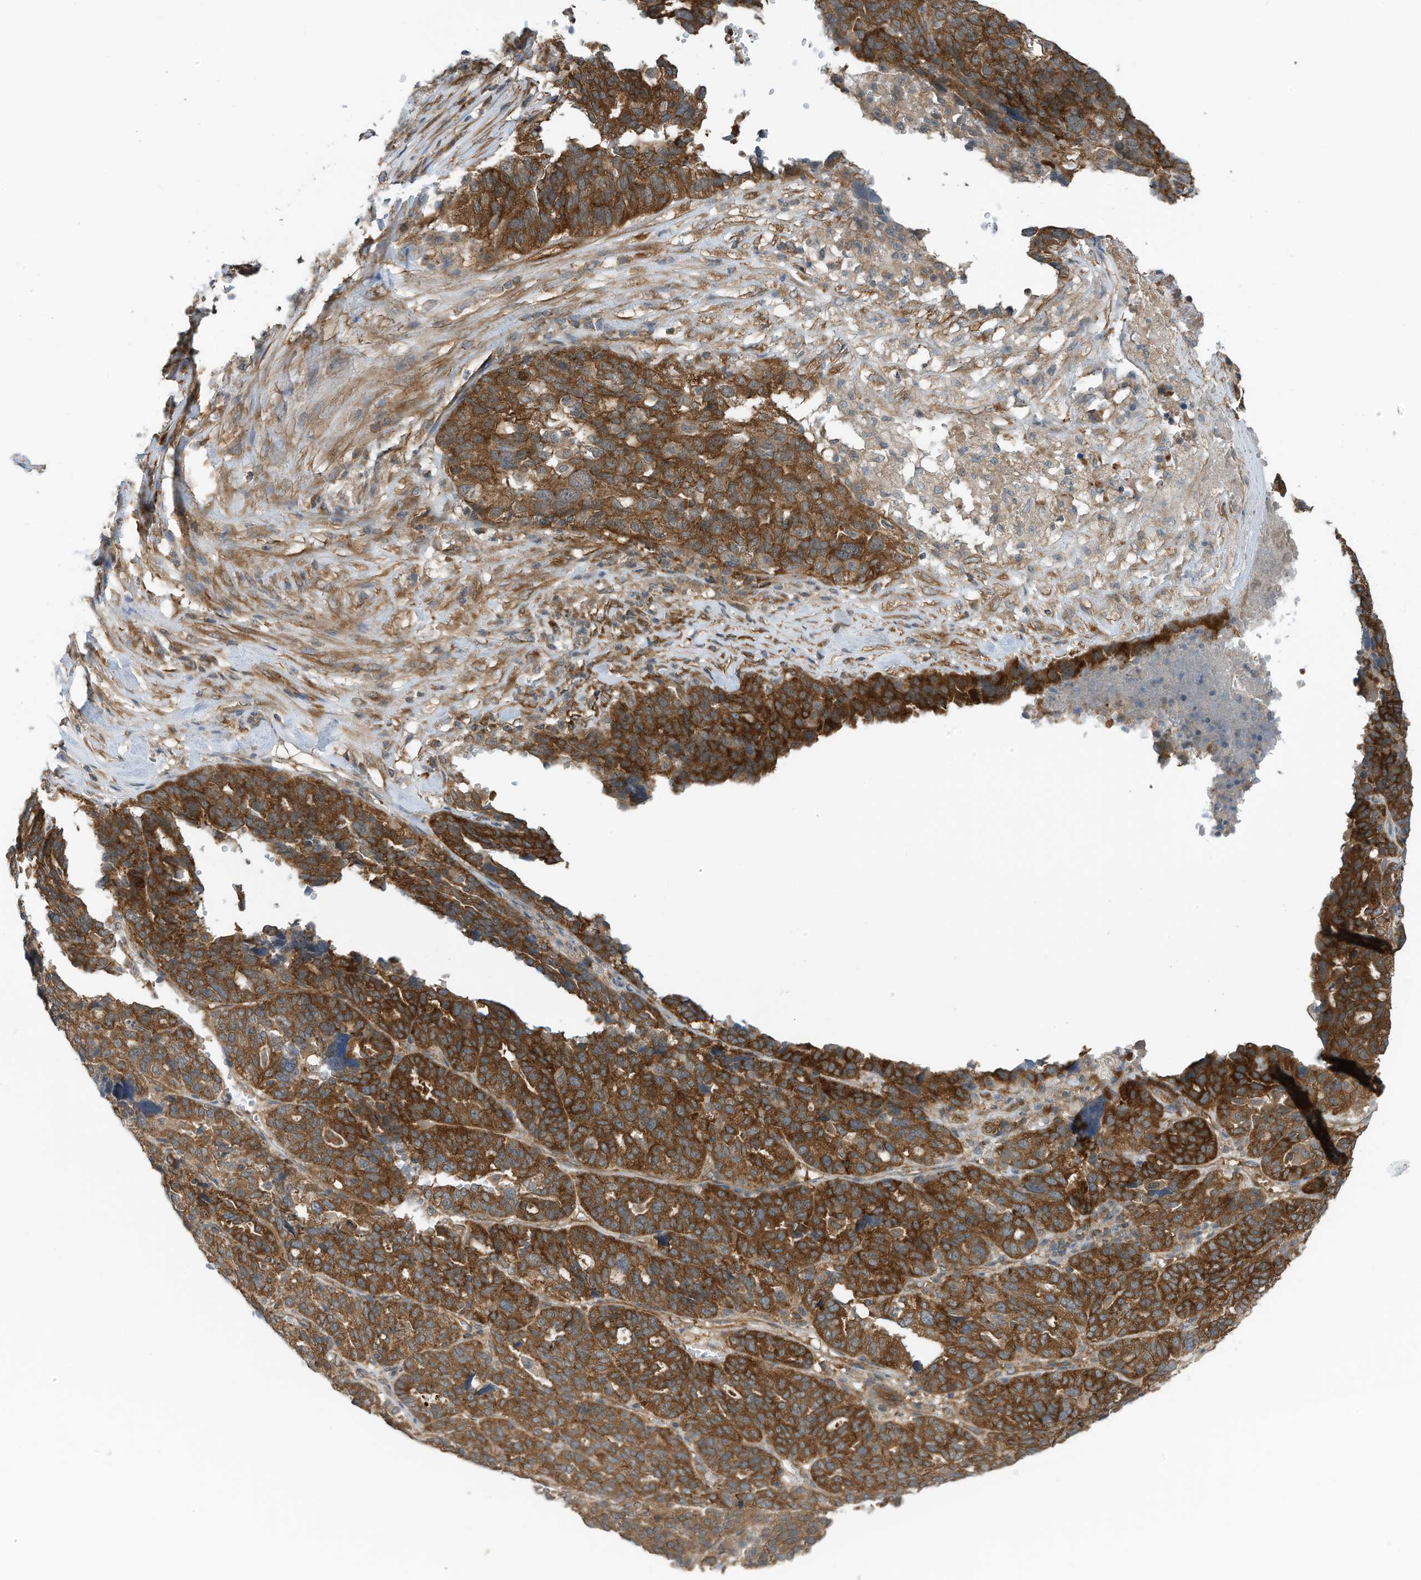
{"staining": {"intensity": "strong", "quantity": ">75%", "location": "cytoplasmic/membranous"}, "tissue": "ovarian cancer", "cell_type": "Tumor cells", "image_type": "cancer", "snomed": [{"axis": "morphology", "description": "Cystadenocarcinoma, serous, NOS"}, {"axis": "topography", "description": "Ovary"}], "caption": "An image of ovarian cancer (serous cystadenocarcinoma) stained for a protein reveals strong cytoplasmic/membranous brown staining in tumor cells.", "gene": "REPS1", "patient": {"sex": "female", "age": 59}}